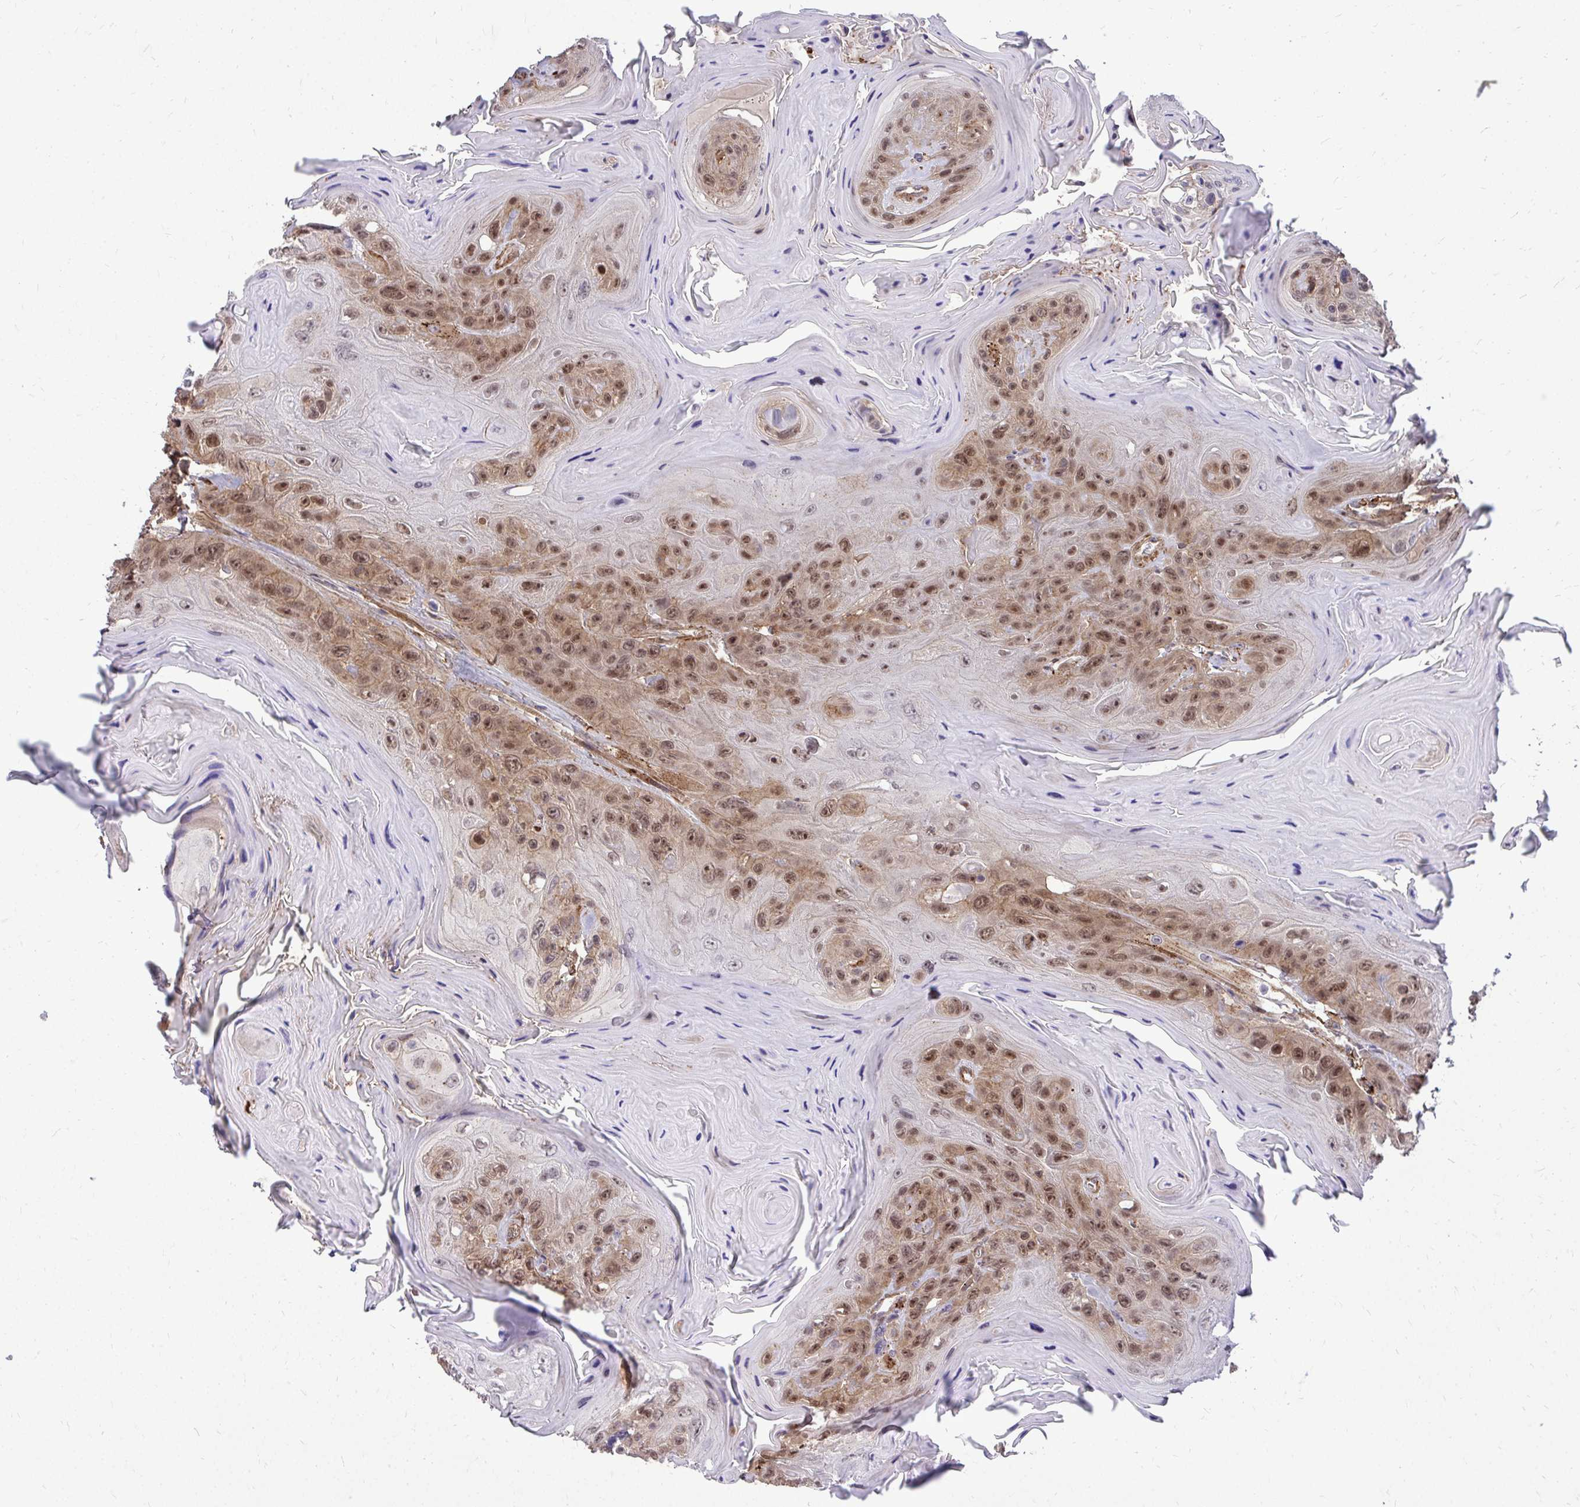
{"staining": {"intensity": "moderate", "quantity": ">75%", "location": "cytoplasmic/membranous,nuclear"}, "tissue": "head and neck cancer", "cell_type": "Tumor cells", "image_type": "cancer", "snomed": [{"axis": "morphology", "description": "Squamous cell carcinoma, NOS"}, {"axis": "topography", "description": "Head-Neck"}], "caption": "Protein expression by immunohistochemistry exhibits moderate cytoplasmic/membranous and nuclear expression in about >75% of tumor cells in head and neck cancer. Using DAB (brown) and hematoxylin (blue) stains, captured at high magnification using brightfield microscopy.", "gene": "TRIP6", "patient": {"sex": "female", "age": 59}}